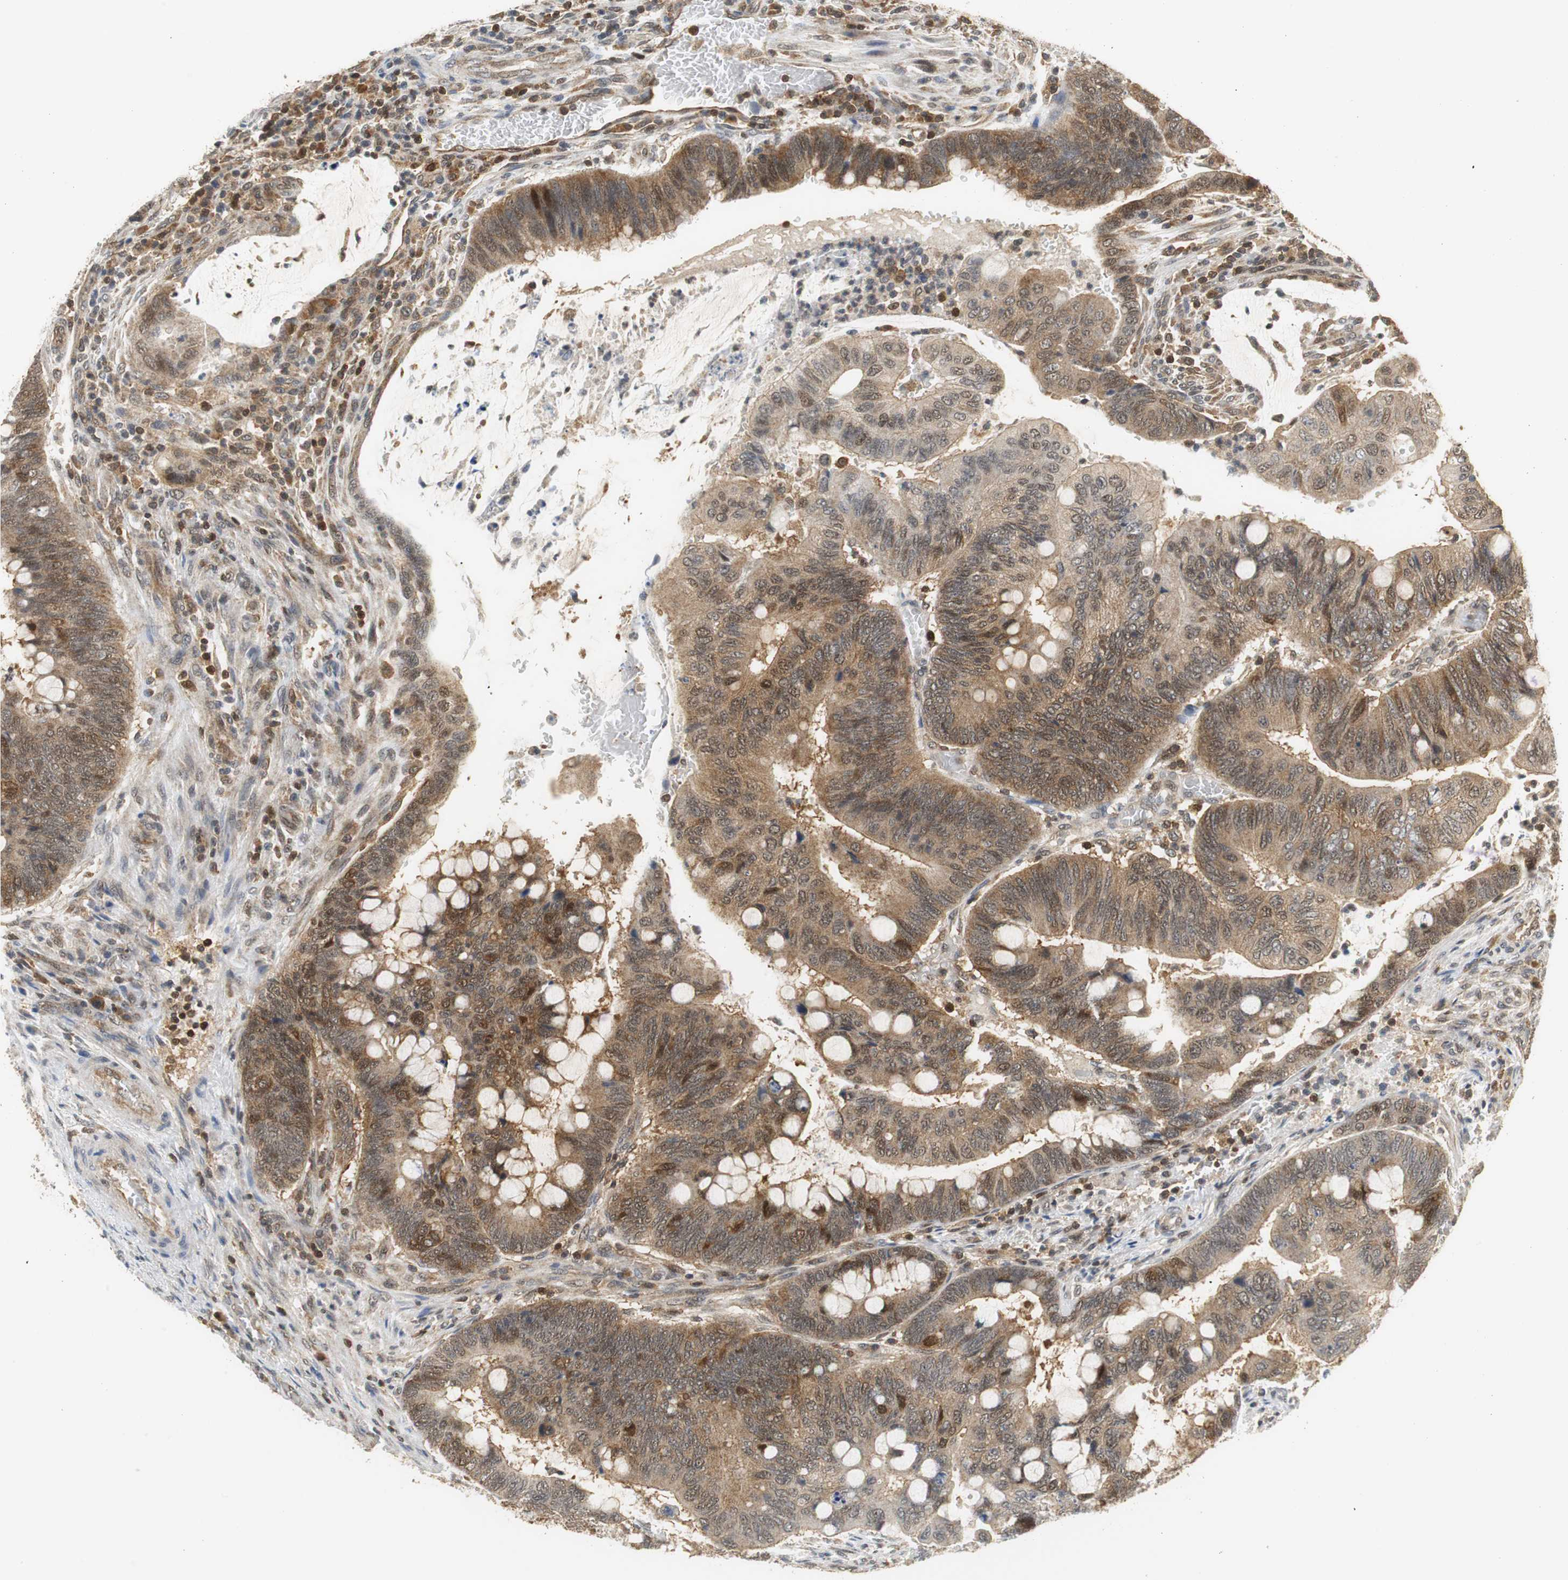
{"staining": {"intensity": "moderate", "quantity": ">75%", "location": "cytoplasmic/membranous"}, "tissue": "colorectal cancer", "cell_type": "Tumor cells", "image_type": "cancer", "snomed": [{"axis": "morphology", "description": "Normal tissue, NOS"}, {"axis": "morphology", "description": "Adenocarcinoma, NOS"}, {"axis": "topography", "description": "Rectum"}], "caption": "High-power microscopy captured an IHC photomicrograph of colorectal cancer, revealing moderate cytoplasmic/membranous expression in about >75% of tumor cells.", "gene": "GSDMD", "patient": {"sex": "male", "age": 92}}